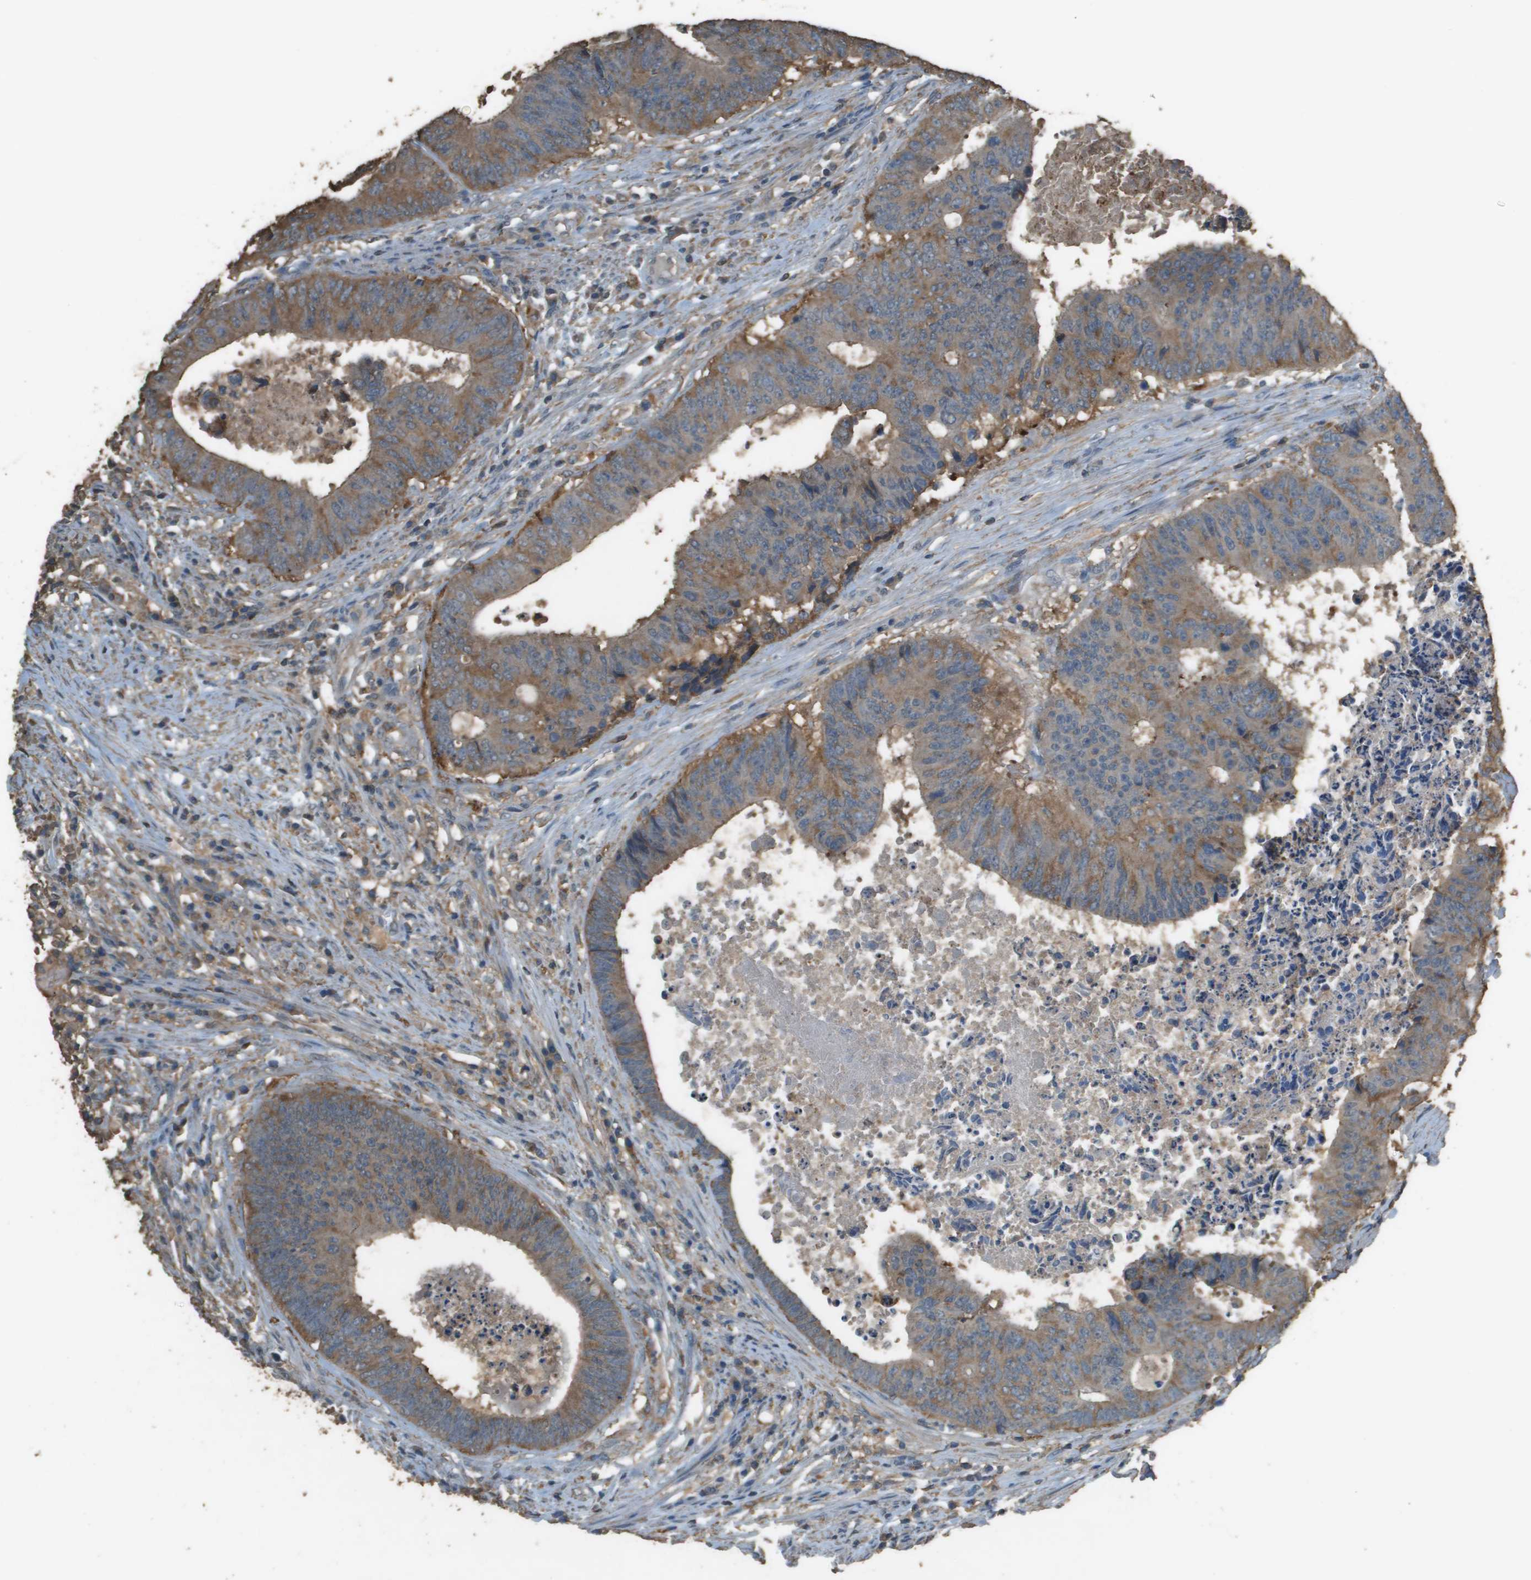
{"staining": {"intensity": "moderate", "quantity": ">75%", "location": "cytoplasmic/membranous"}, "tissue": "colorectal cancer", "cell_type": "Tumor cells", "image_type": "cancer", "snomed": [{"axis": "morphology", "description": "Adenocarcinoma, NOS"}, {"axis": "topography", "description": "Rectum"}], "caption": "Colorectal adenocarcinoma stained with DAB (3,3'-diaminobenzidine) IHC demonstrates medium levels of moderate cytoplasmic/membranous staining in about >75% of tumor cells.", "gene": "MS4A7", "patient": {"sex": "male", "age": 72}}